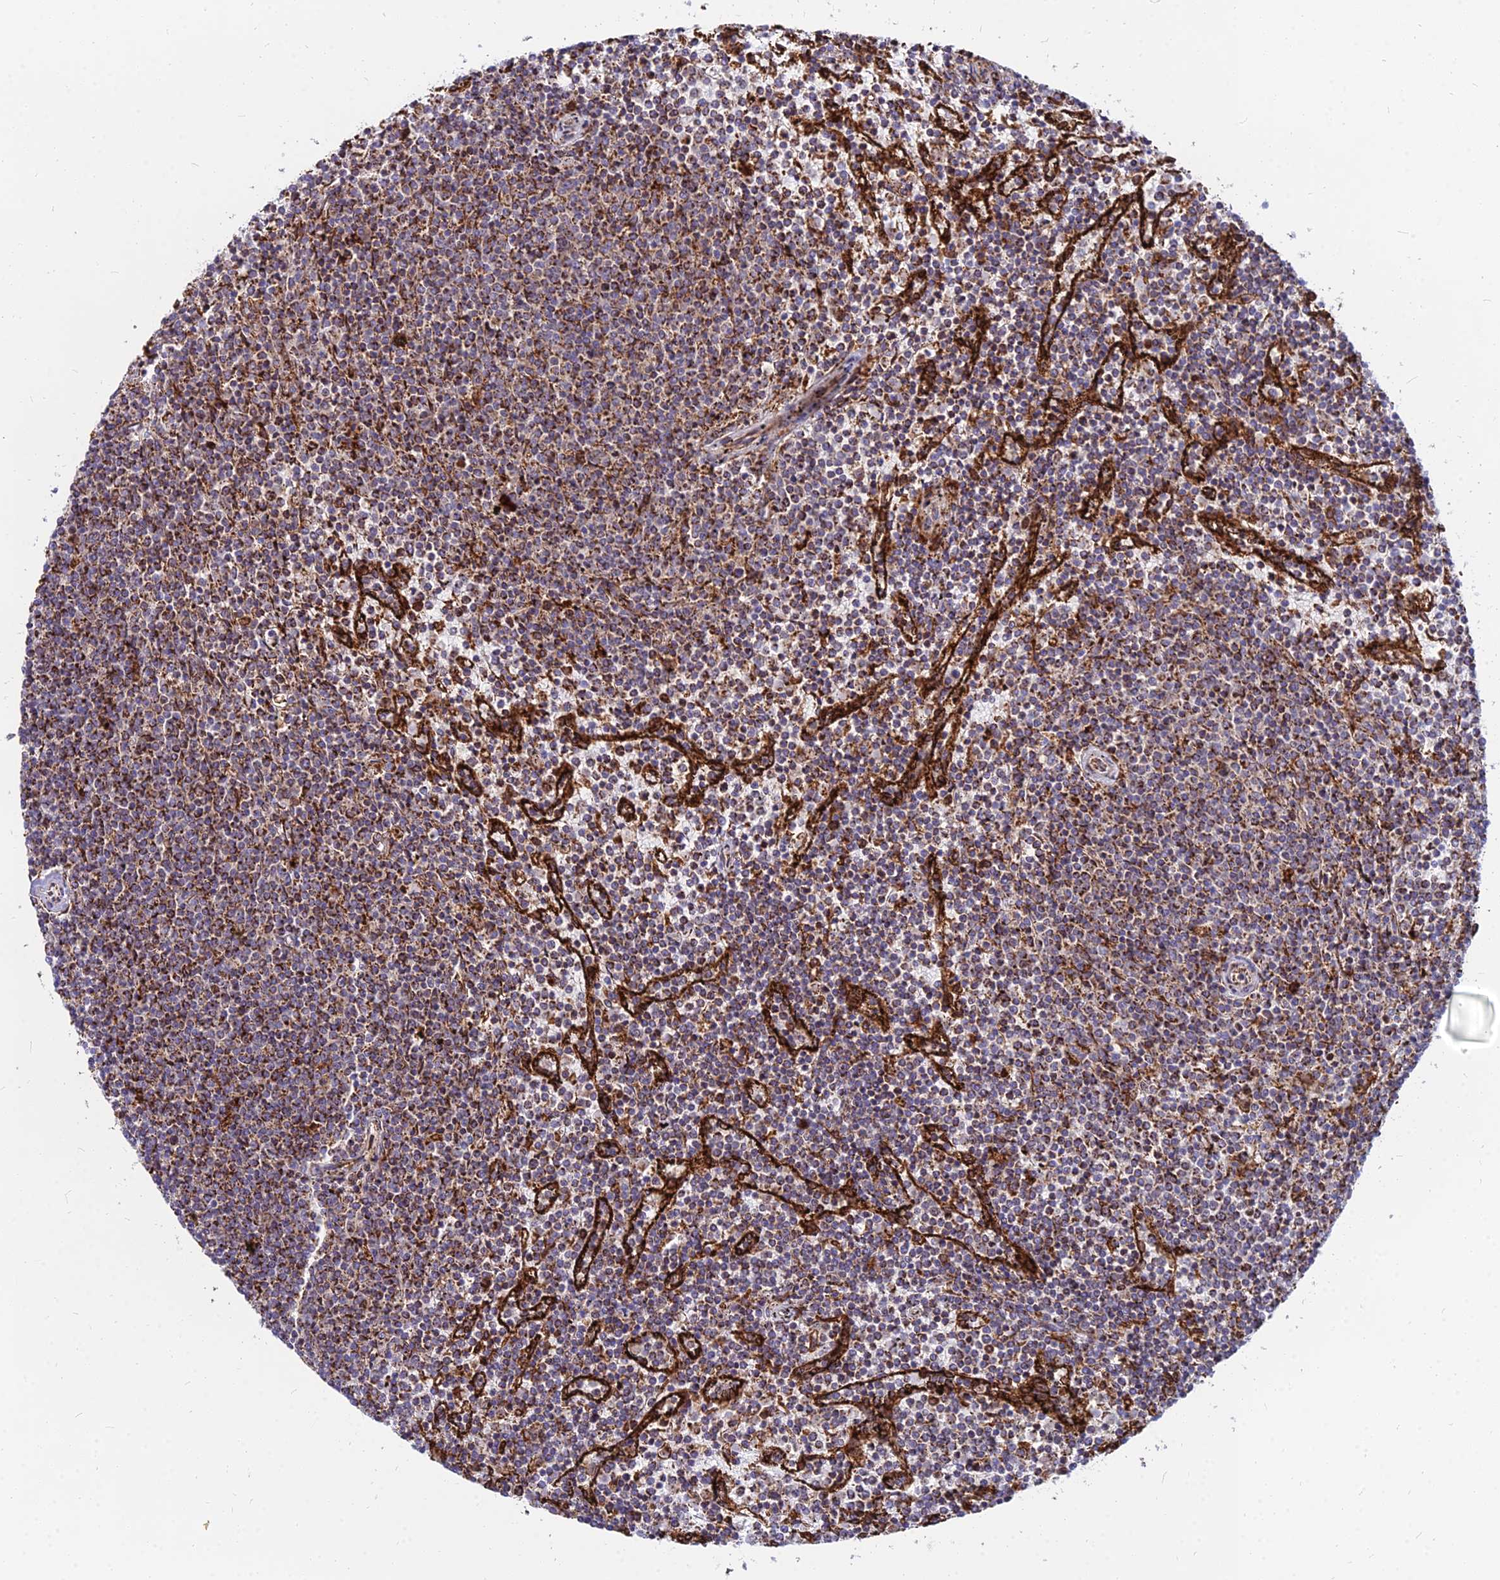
{"staining": {"intensity": "moderate", "quantity": ">75%", "location": "cytoplasmic/membranous"}, "tissue": "lymphoma", "cell_type": "Tumor cells", "image_type": "cancer", "snomed": [{"axis": "morphology", "description": "Malignant lymphoma, non-Hodgkin's type, Low grade"}, {"axis": "topography", "description": "Spleen"}], "caption": "This micrograph reveals lymphoma stained with IHC to label a protein in brown. The cytoplasmic/membranous of tumor cells show moderate positivity for the protein. Nuclei are counter-stained blue.", "gene": "CCT6B", "patient": {"sex": "female", "age": 50}}